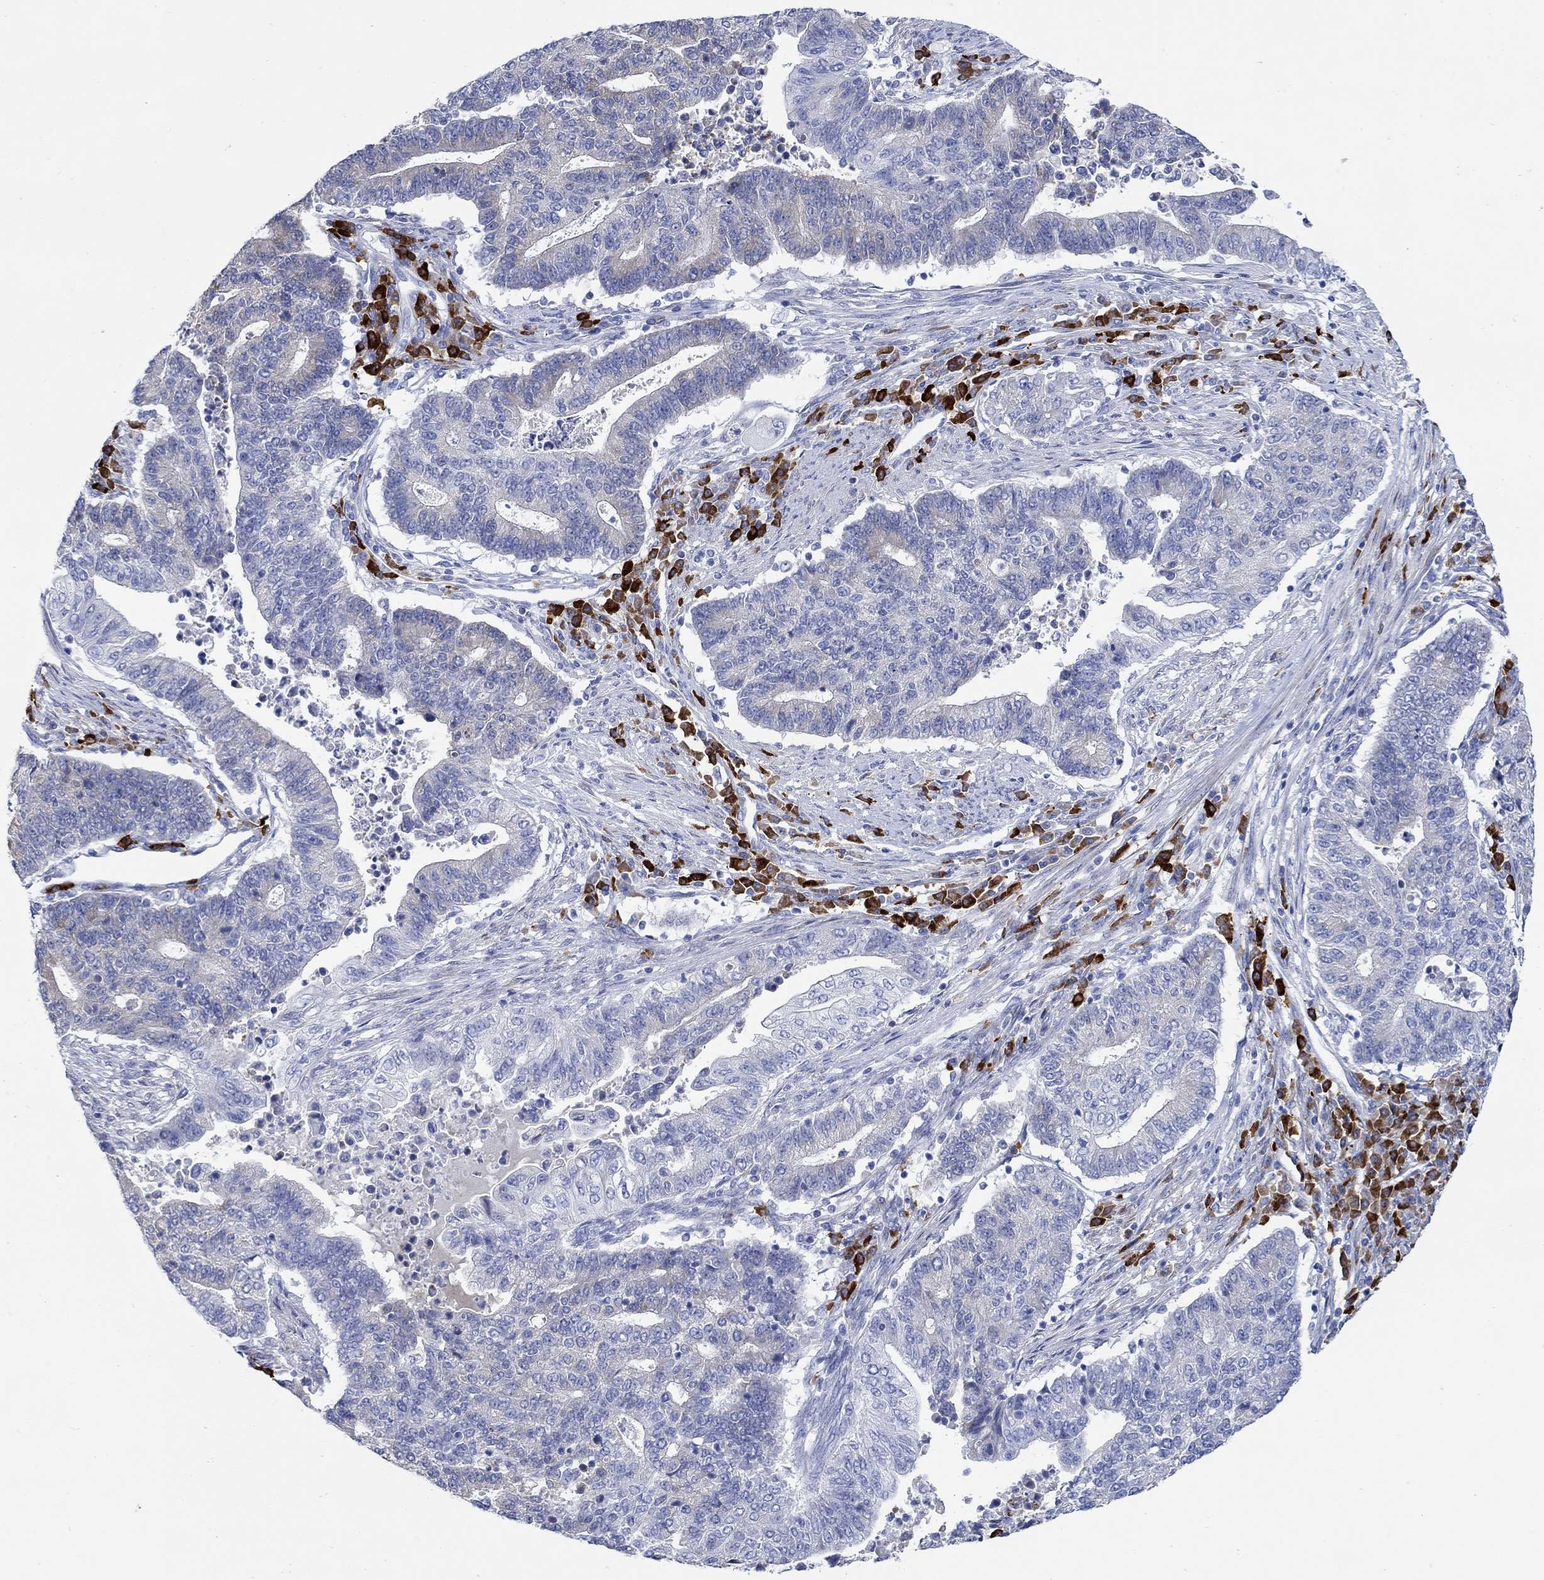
{"staining": {"intensity": "negative", "quantity": "none", "location": "none"}, "tissue": "endometrial cancer", "cell_type": "Tumor cells", "image_type": "cancer", "snomed": [{"axis": "morphology", "description": "Adenocarcinoma, NOS"}, {"axis": "topography", "description": "Uterus"}, {"axis": "topography", "description": "Endometrium"}], "caption": "Endometrial cancer stained for a protein using immunohistochemistry demonstrates no positivity tumor cells.", "gene": "P2RY6", "patient": {"sex": "female", "age": 54}}